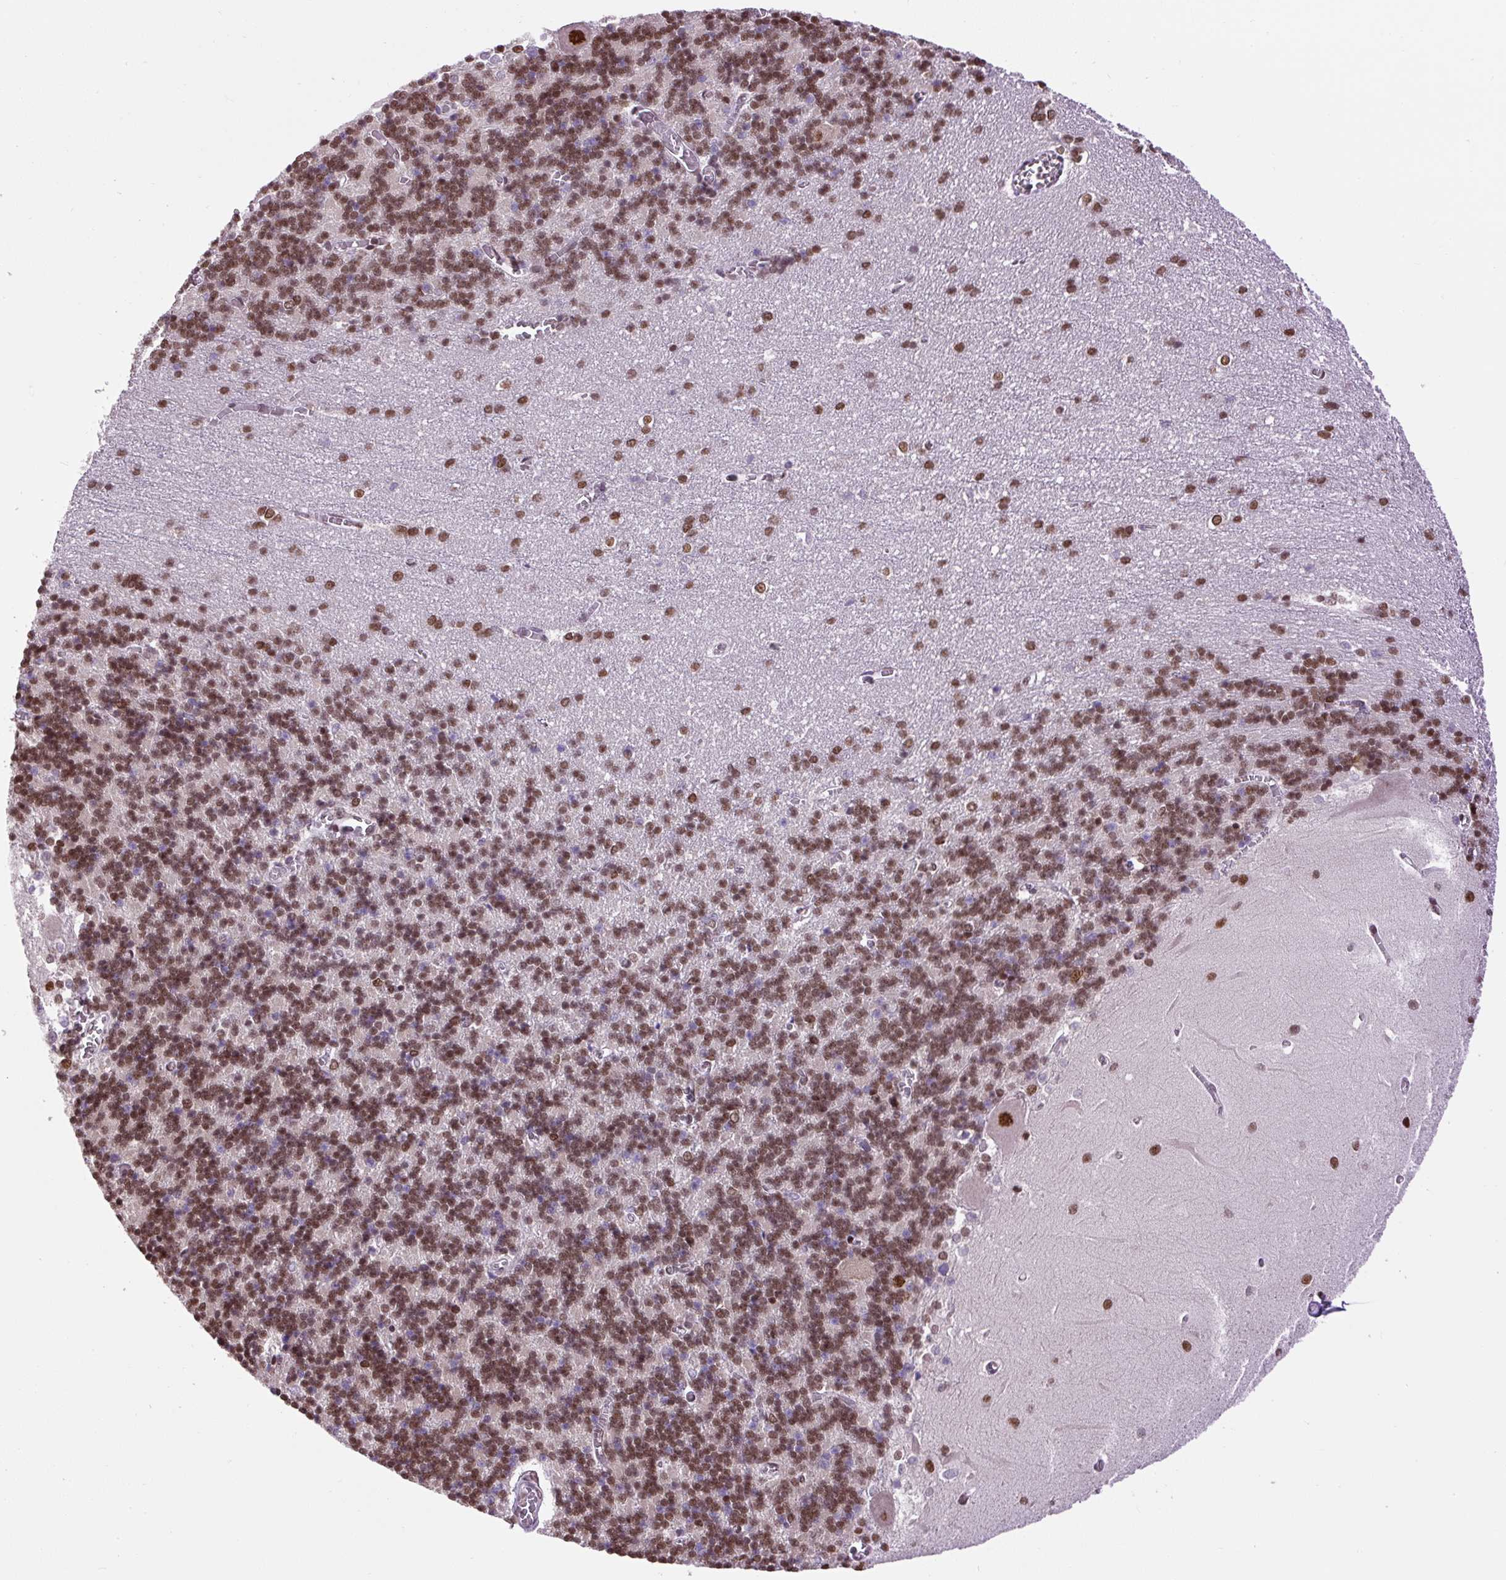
{"staining": {"intensity": "moderate", "quantity": ">75%", "location": "nuclear"}, "tissue": "cerebellum", "cell_type": "Cells in granular layer", "image_type": "normal", "snomed": [{"axis": "morphology", "description": "Normal tissue, NOS"}, {"axis": "topography", "description": "Cerebellum"}], "caption": "High-magnification brightfield microscopy of unremarkable cerebellum stained with DAB (3,3'-diaminobenzidine) (brown) and counterstained with hematoxylin (blue). cells in granular layer exhibit moderate nuclear expression is present in approximately>75% of cells. The protein of interest is stained brown, and the nuclei are stained in blue (DAB IHC with brightfield microscopy, high magnification).", "gene": "ZNF672", "patient": {"sex": "male", "age": 37}}